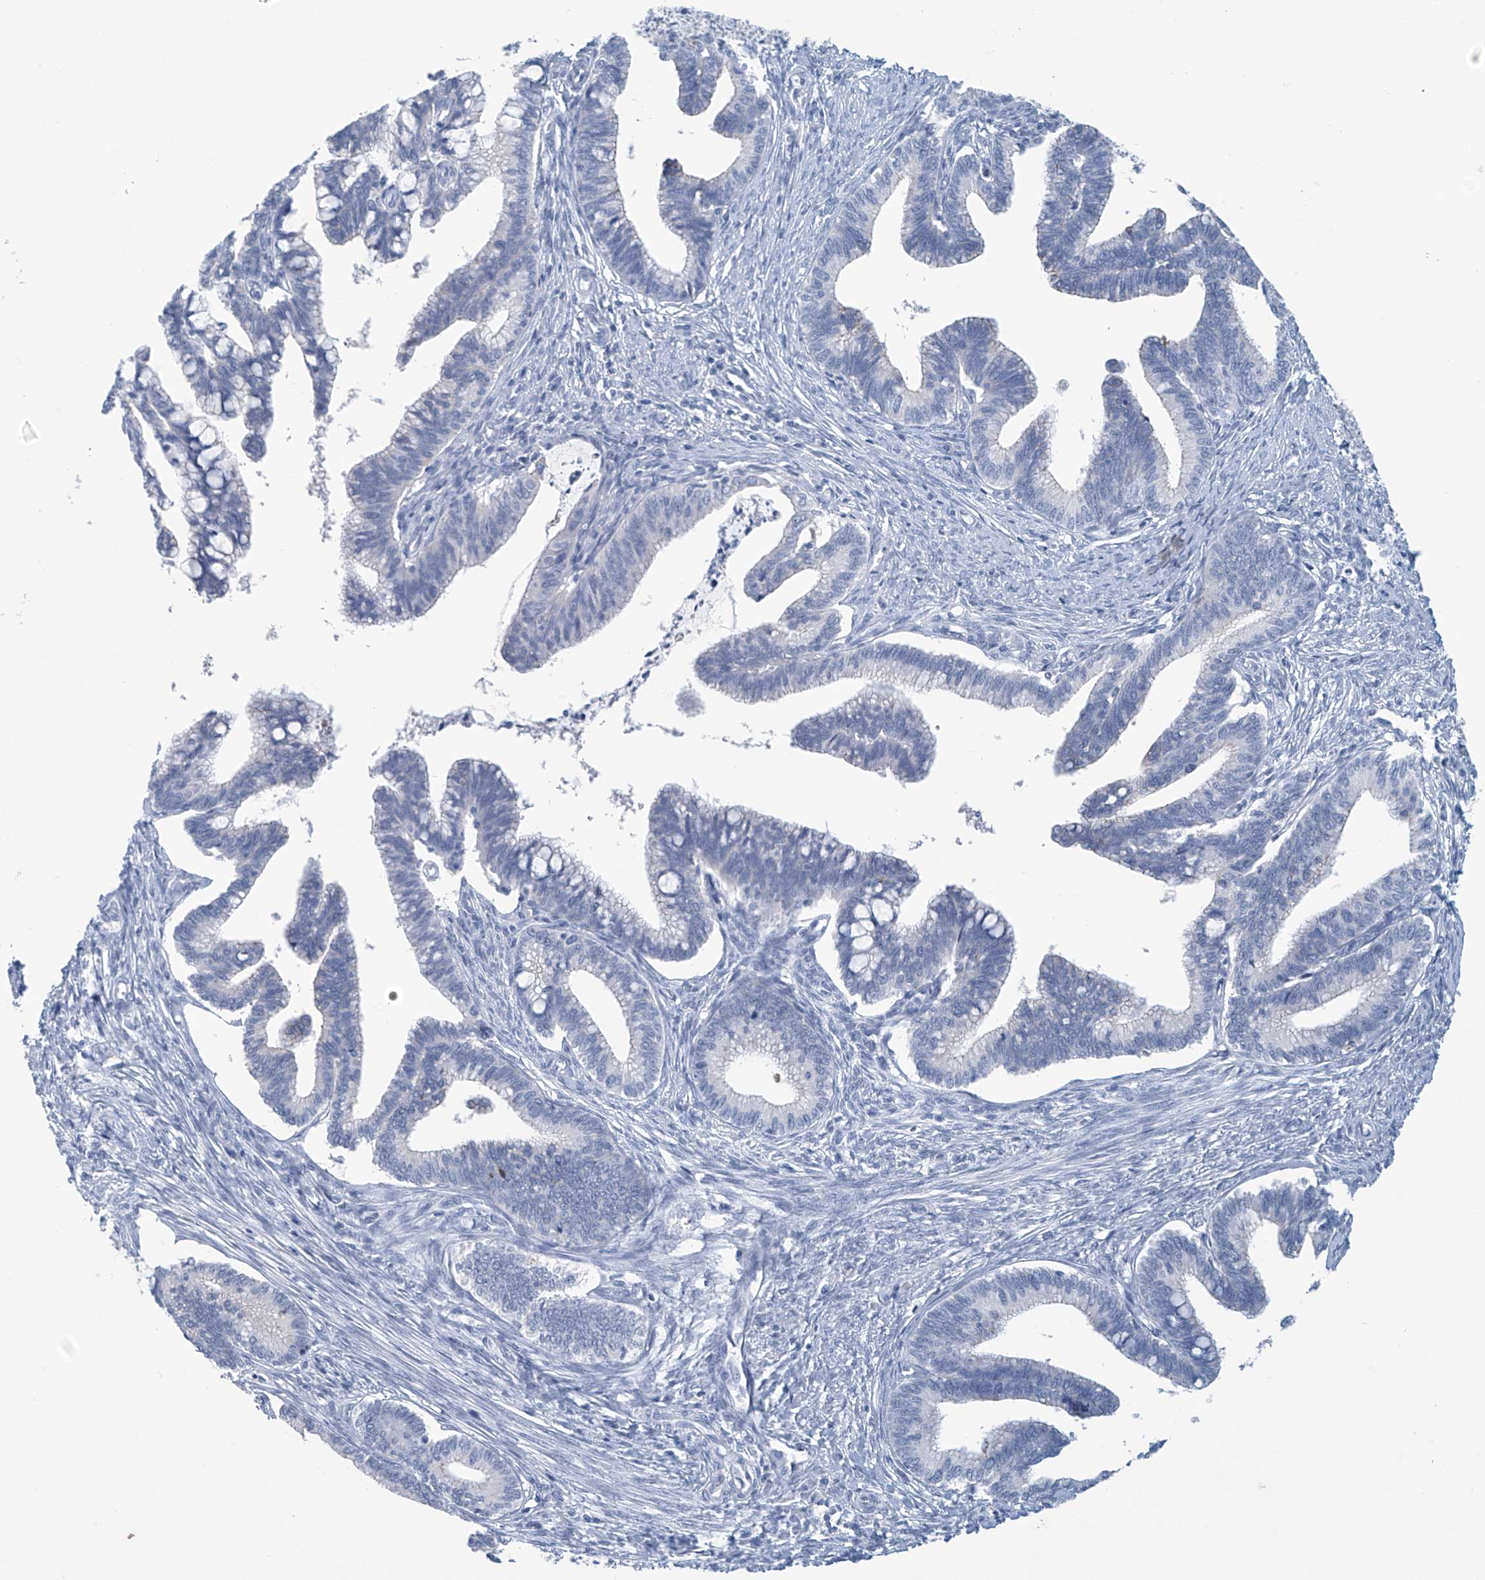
{"staining": {"intensity": "negative", "quantity": "none", "location": "none"}, "tissue": "cervical cancer", "cell_type": "Tumor cells", "image_type": "cancer", "snomed": [{"axis": "morphology", "description": "Adenocarcinoma, NOS"}, {"axis": "topography", "description": "Cervix"}], "caption": "Photomicrograph shows no significant protein staining in tumor cells of cervical cancer. (DAB (3,3'-diaminobenzidine) IHC visualized using brightfield microscopy, high magnification).", "gene": "DSP", "patient": {"sex": "female", "age": 36}}